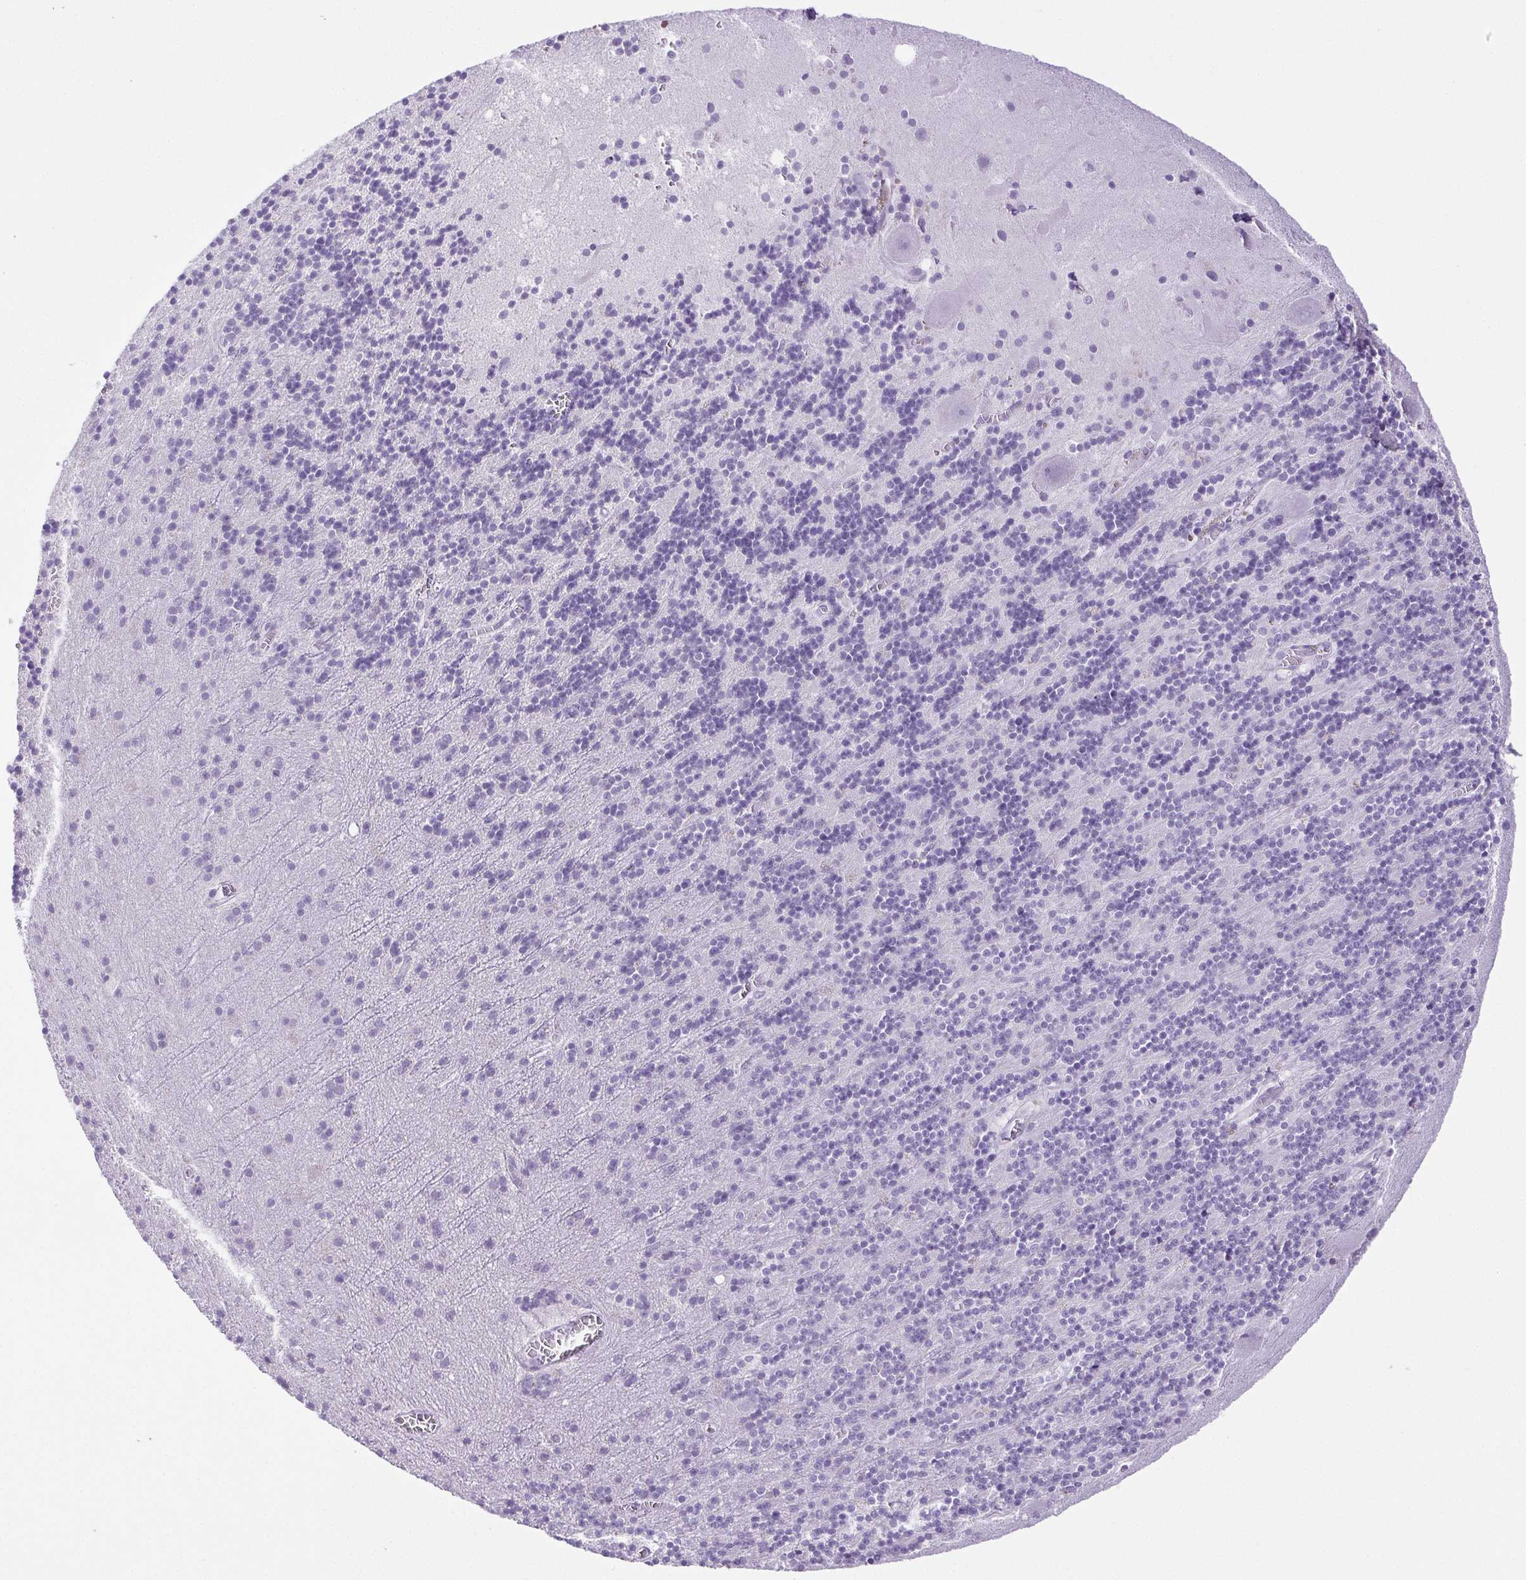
{"staining": {"intensity": "negative", "quantity": "none", "location": "none"}, "tissue": "cerebellum", "cell_type": "Cells in granular layer", "image_type": "normal", "snomed": [{"axis": "morphology", "description": "Normal tissue, NOS"}, {"axis": "topography", "description": "Cerebellum"}], "caption": "This is an immunohistochemistry micrograph of unremarkable human cerebellum. There is no staining in cells in granular layer.", "gene": "HLA", "patient": {"sex": "male", "age": 70}}